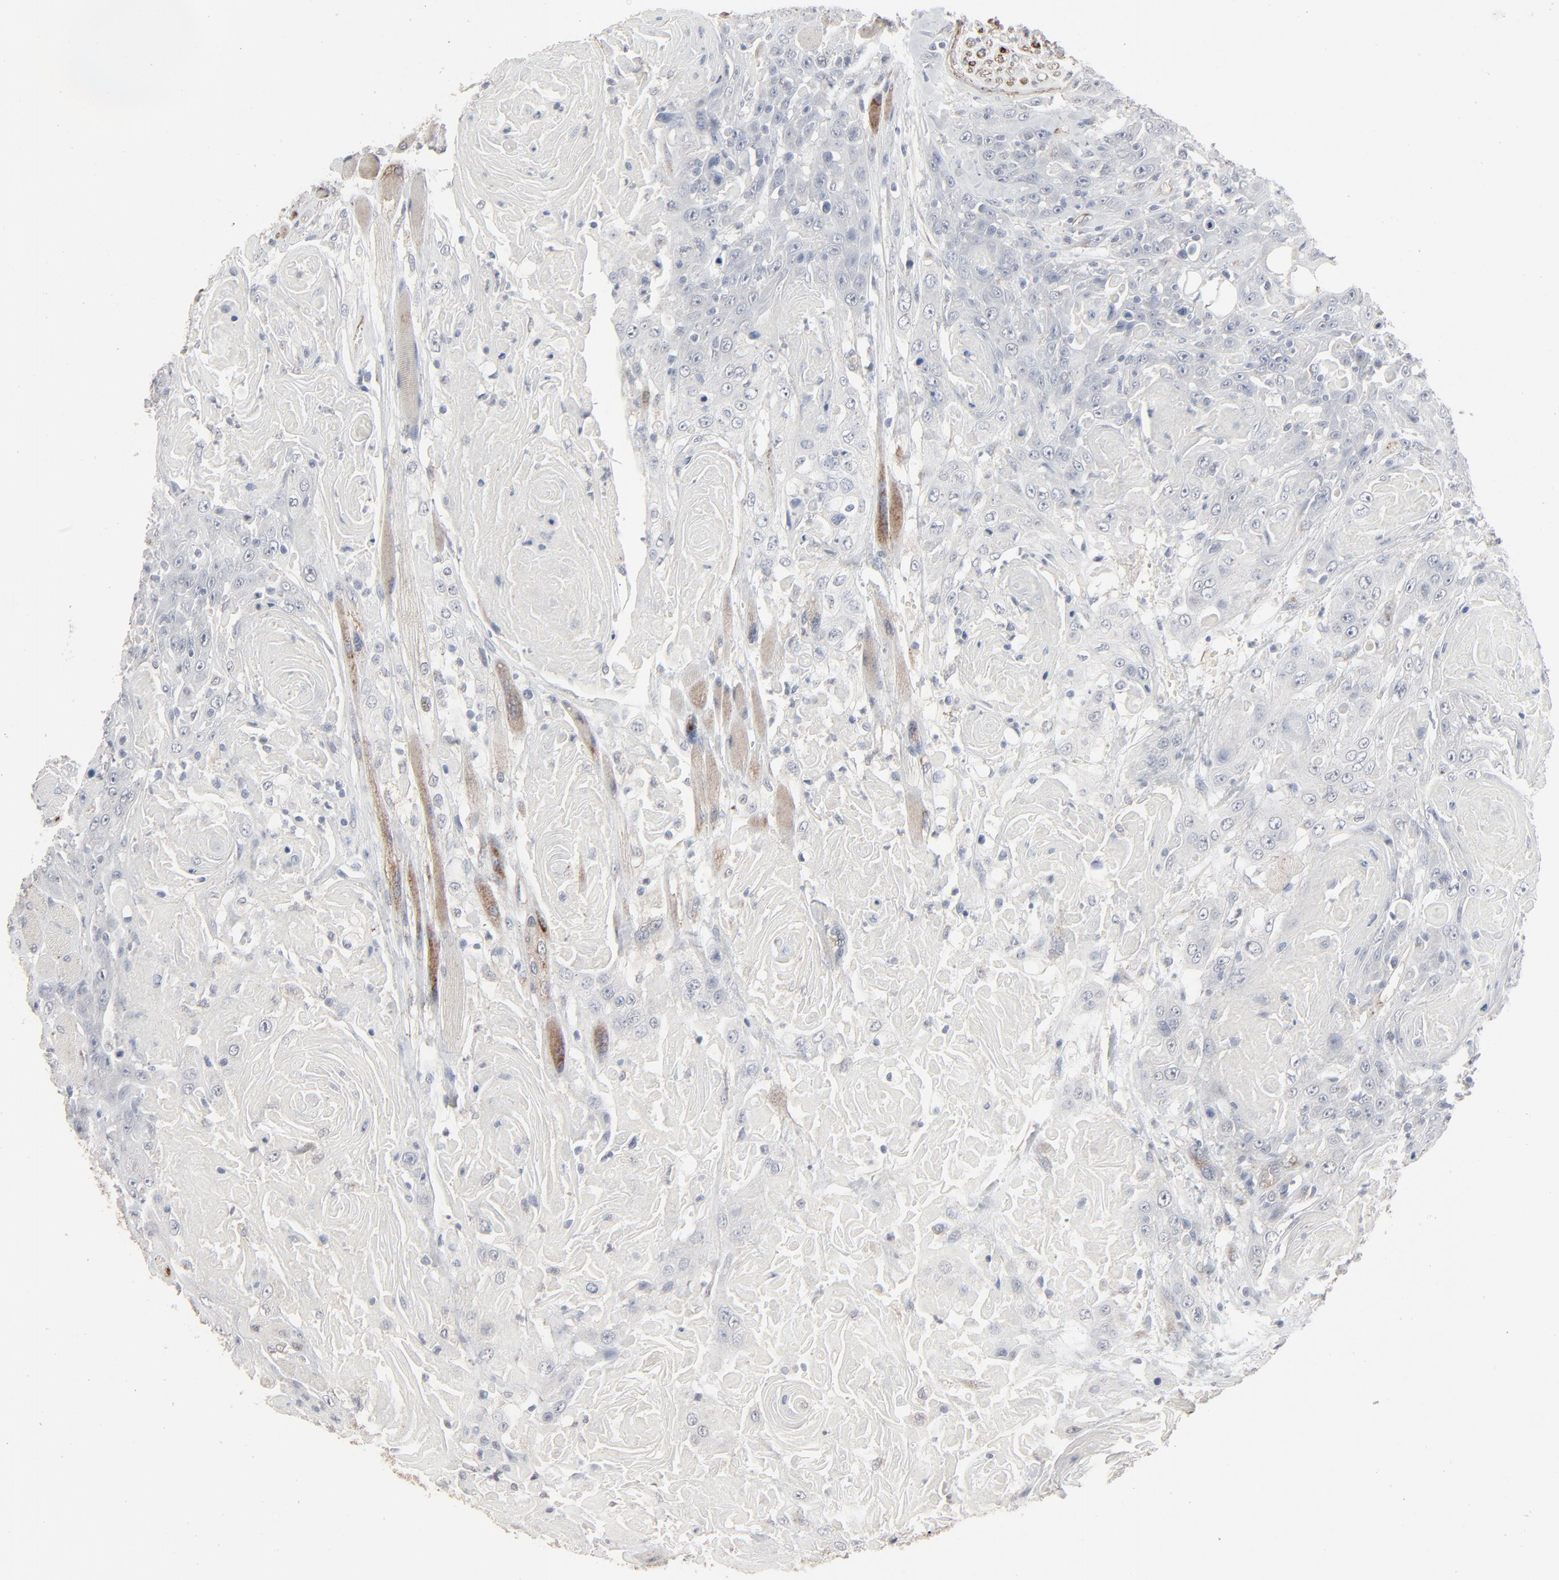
{"staining": {"intensity": "negative", "quantity": "none", "location": "none"}, "tissue": "head and neck cancer", "cell_type": "Tumor cells", "image_type": "cancer", "snomed": [{"axis": "morphology", "description": "Squamous cell carcinoma, NOS"}, {"axis": "topography", "description": "Head-Neck"}], "caption": "The micrograph demonstrates no significant staining in tumor cells of head and neck cancer (squamous cell carcinoma).", "gene": "JAM3", "patient": {"sex": "female", "age": 84}}